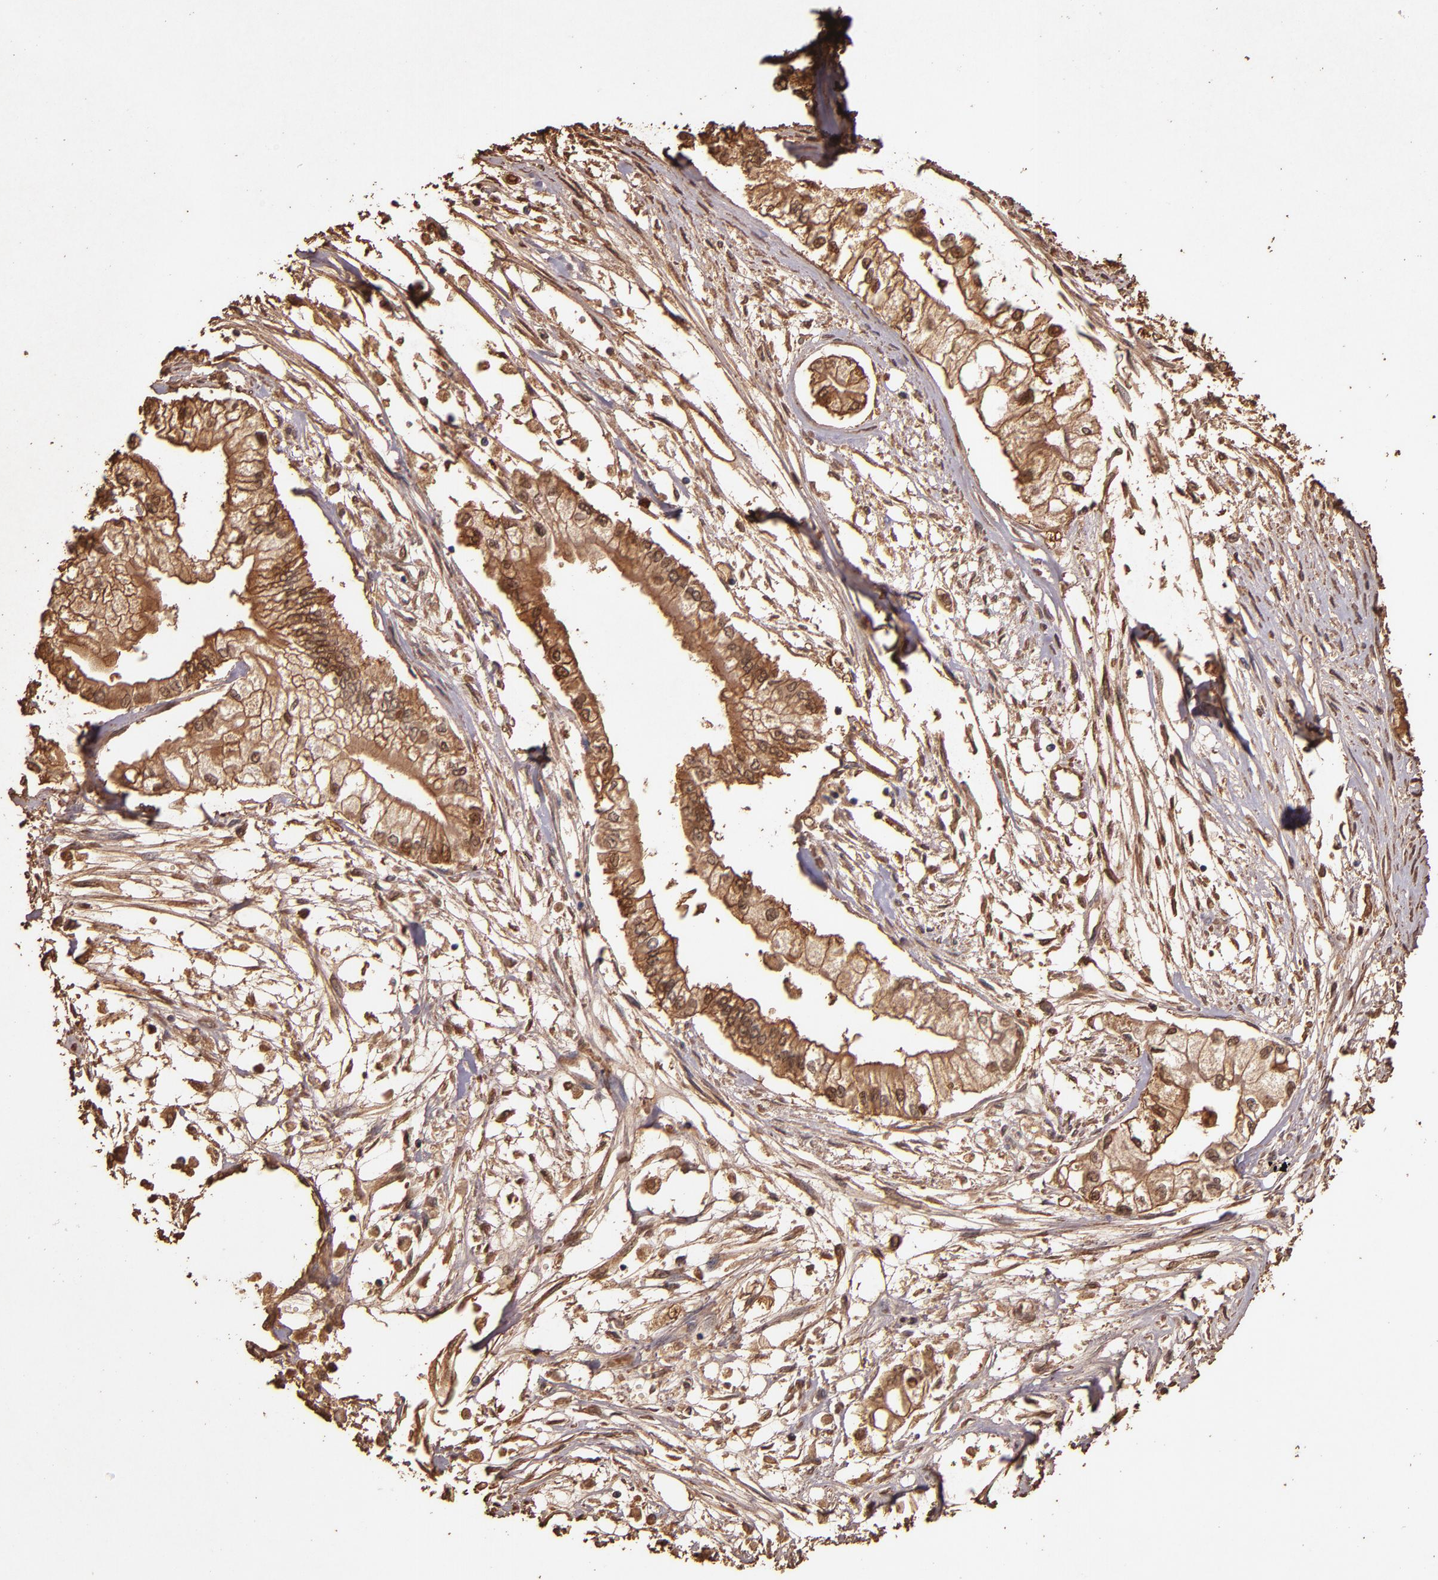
{"staining": {"intensity": "moderate", "quantity": ">75%", "location": "cytoplasmic/membranous,nuclear"}, "tissue": "pancreatic cancer", "cell_type": "Tumor cells", "image_type": "cancer", "snomed": [{"axis": "morphology", "description": "Adenocarcinoma, NOS"}, {"axis": "topography", "description": "Pancreas"}], "caption": "Pancreatic adenocarcinoma stained with a brown dye reveals moderate cytoplasmic/membranous and nuclear positive staining in approximately >75% of tumor cells.", "gene": "S100A6", "patient": {"sex": "male", "age": 79}}